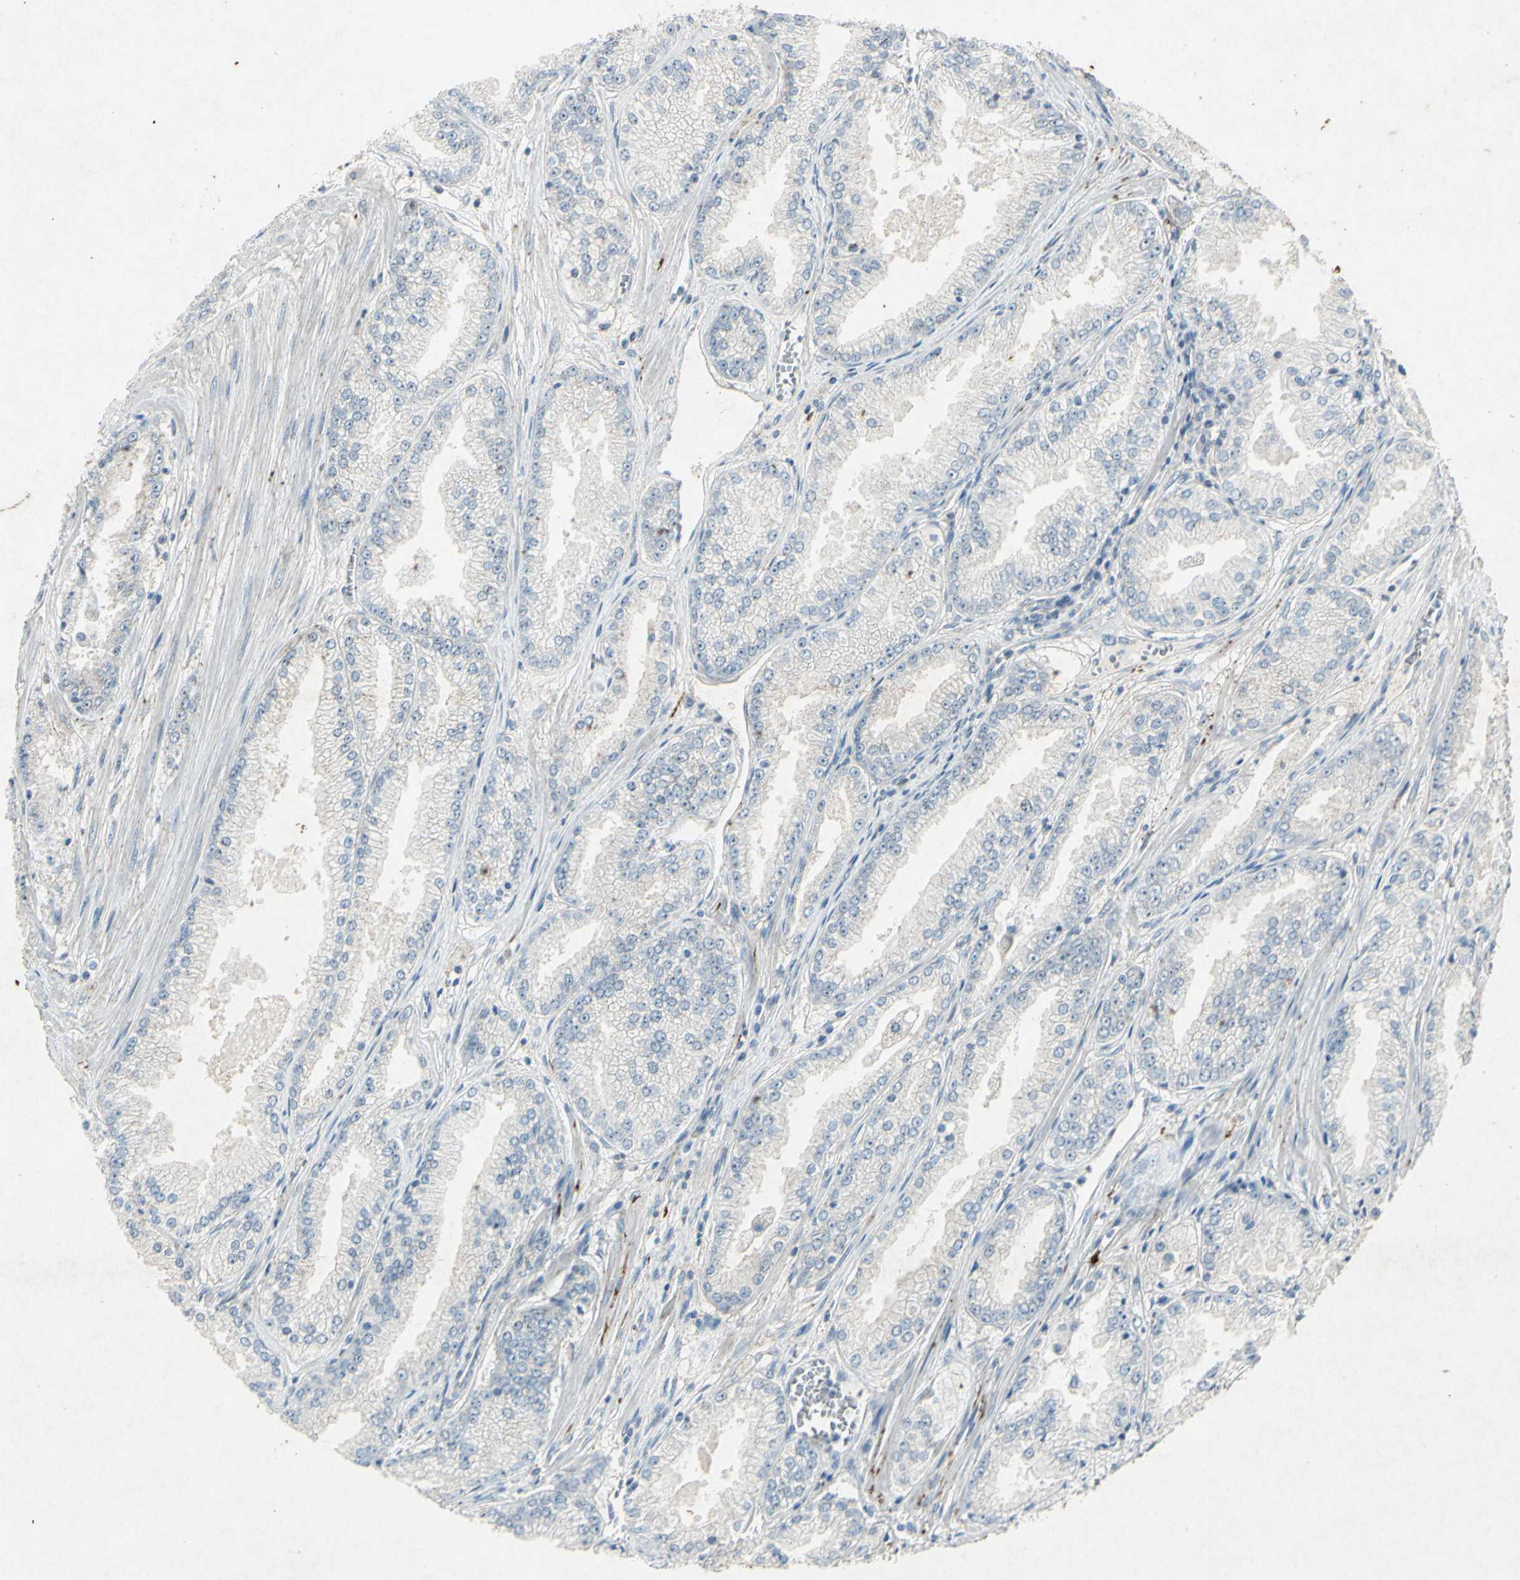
{"staining": {"intensity": "negative", "quantity": "none", "location": "none"}, "tissue": "prostate cancer", "cell_type": "Tumor cells", "image_type": "cancer", "snomed": [{"axis": "morphology", "description": "Adenocarcinoma, High grade"}, {"axis": "topography", "description": "Prostate"}], "caption": "A photomicrograph of human prostate cancer (adenocarcinoma (high-grade)) is negative for staining in tumor cells.", "gene": "SNAP91", "patient": {"sex": "male", "age": 61}}